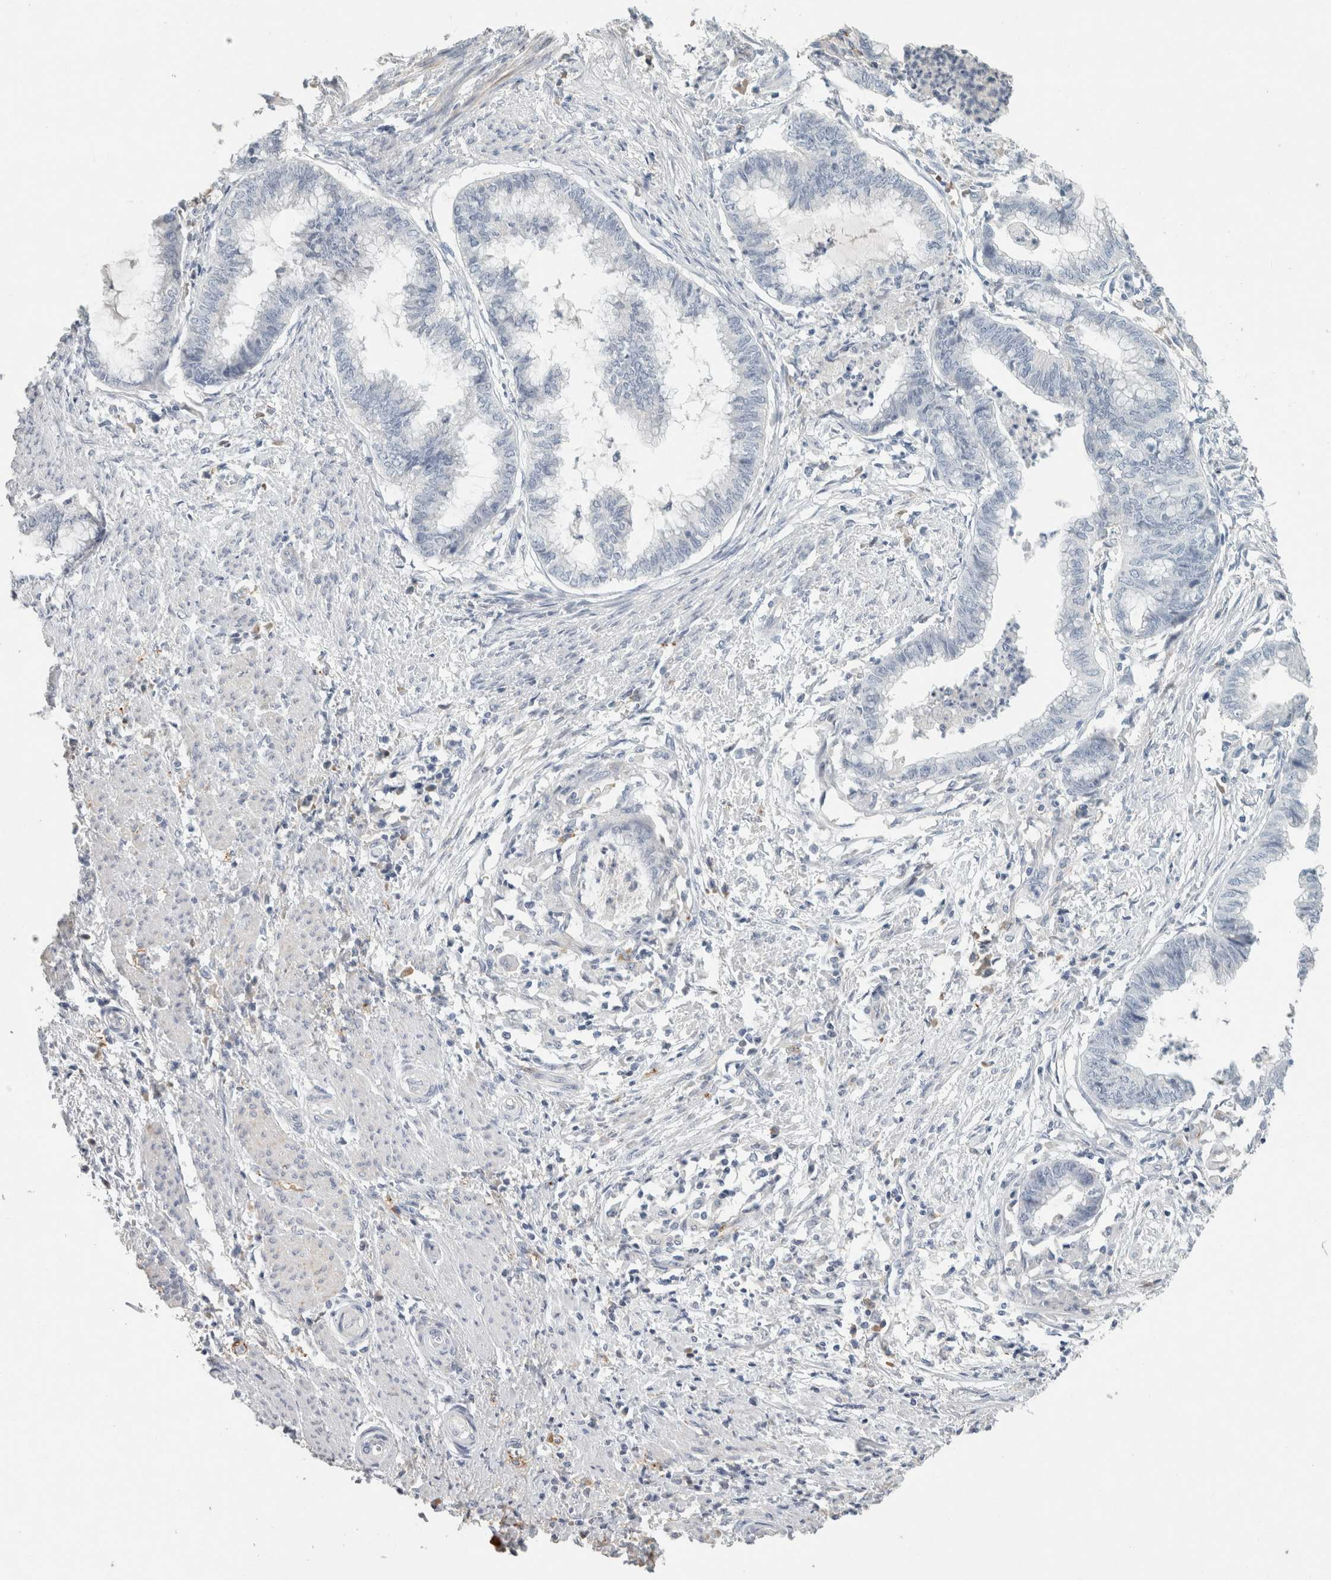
{"staining": {"intensity": "negative", "quantity": "none", "location": "none"}, "tissue": "endometrial cancer", "cell_type": "Tumor cells", "image_type": "cancer", "snomed": [{"axis": "morphology", "description": "Necrosis, NOS"}, {"axis": "morphology", "description": "Adenocarcinoma, NOS"}, {"axis": "topography", "description": "Endometrium"}], "caption": "An immunohistochemistry (IHC) histopathology image of endometrial cancer (adenocarcinoma) is shown. There is no staining in tumor cells of endometrial cancer (adenocarcinoma). Brightfield microscopy of immunohistochemistry stained with DAB (brown) and hematoxylin (blue), captured at high magnification.", "gene": "CD36", "patient": {"sex": "female", "age": 79}}